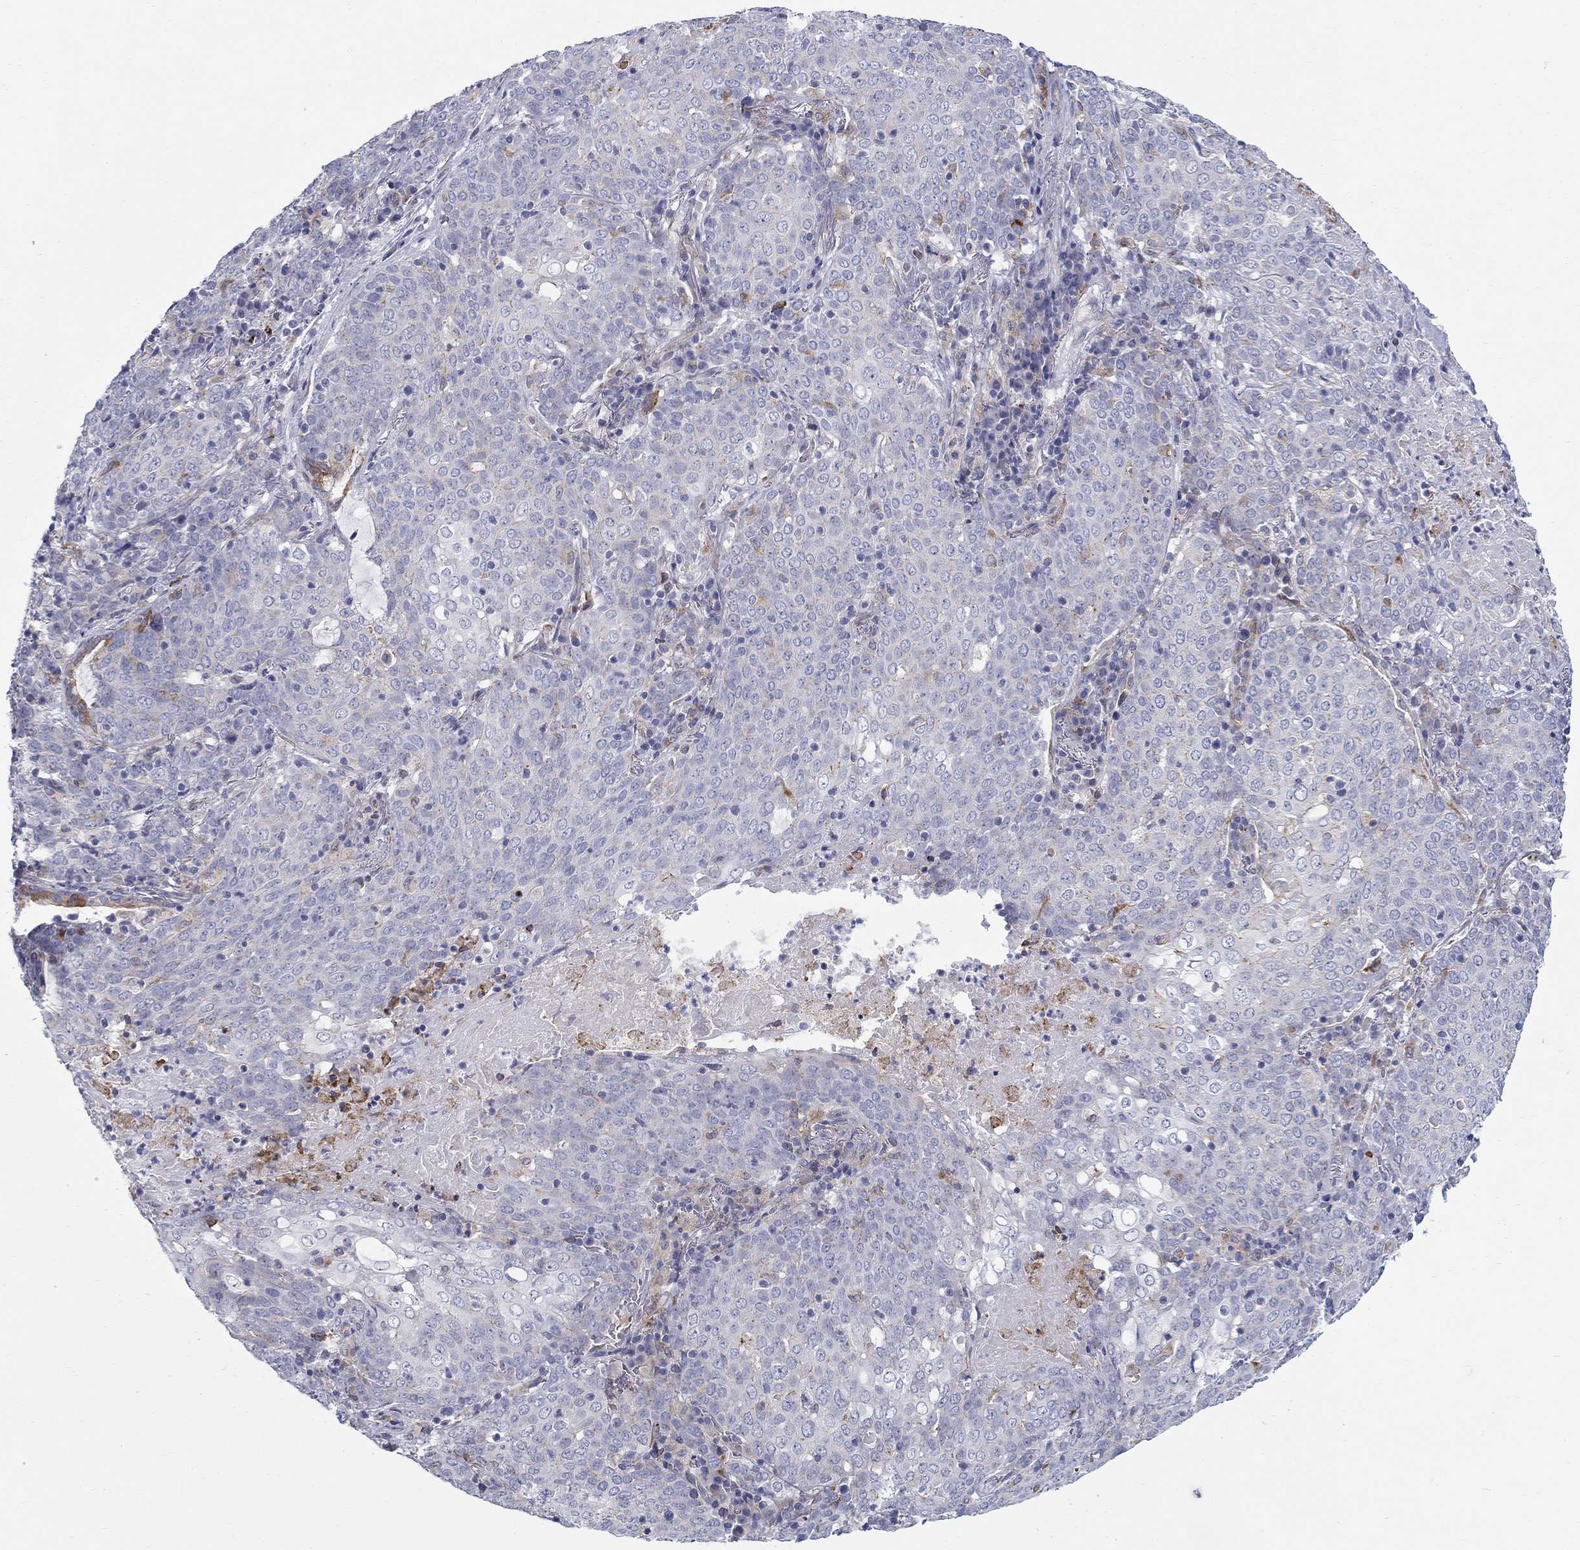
{"staining": {"intensity": "moderate", "quantity": "<25%", "location": "cytoplasmic/membranous"}, "tissue": "lung cancer", "cell_type": "Tumor cells", "image_type": "cancer", "snomed": [{"axis": "morphology", "description": "Squamous cell carcinoma, NOS"}, {"axis": "topography", "description": "Lung"}], "caption": "Immunohistochemical staining of lung cancer exhibits moderate cytoplasmic/membranous protein staining in about <25% of tumor cells. (DAB IHC, brown staining for protein, blue staining for nuclei).", "gene": "QRFPR", "patient": {"sex": "male", "age": 82}}